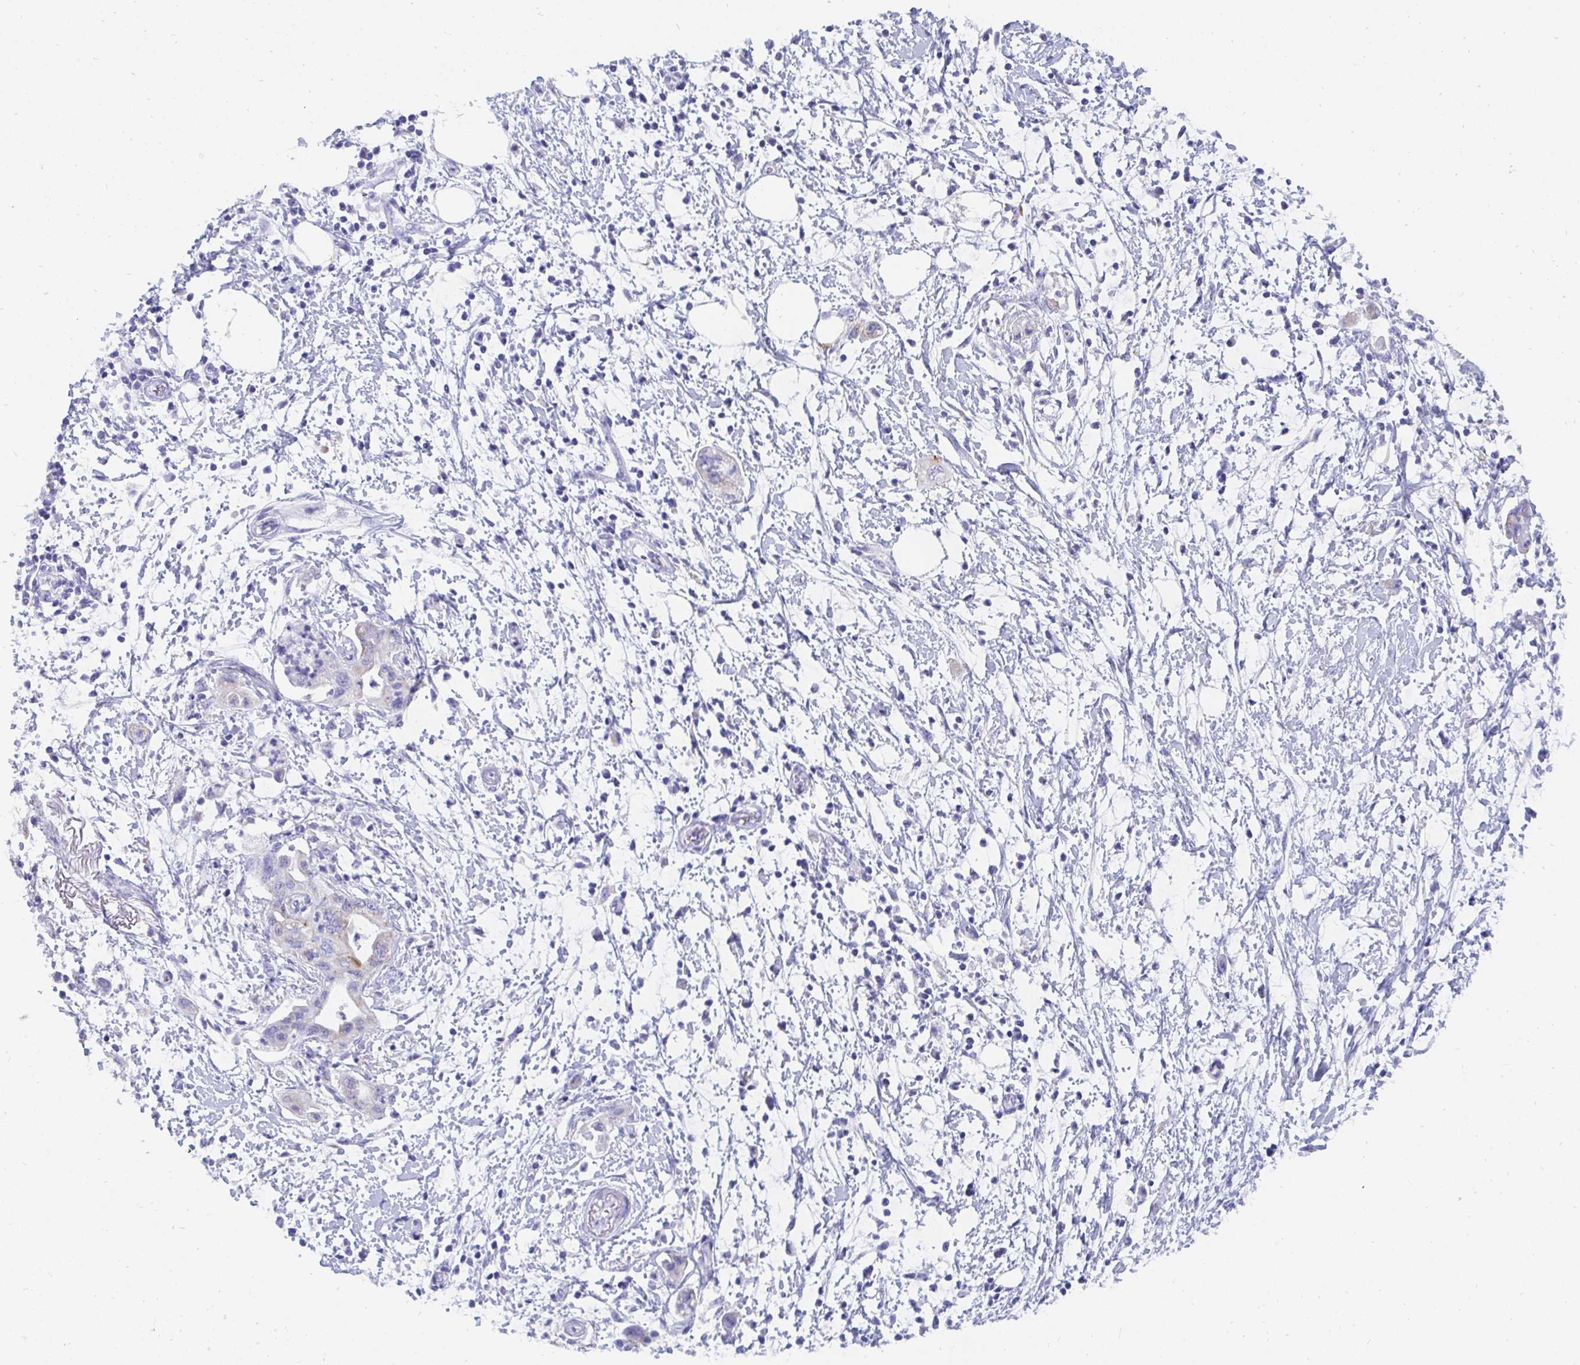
{"staining": {"intensity": "negative", "quantity": "none", "location": "none"}, "tissue": "pancreatic cancer", "cell_type": "Tumor cells", "image_type": "cancer", "snomed": [{"axis": "morphology", "description": "Adenocarcinoma, NOS"}, {"axis": "topography", "description": "Pancreas"}], "caption": "Immunohistochemical staining of pancreatic cancer displays no significant staining in tumor cells.", "gene": "PC", "patient": {"sex": "female", "age": 73}}